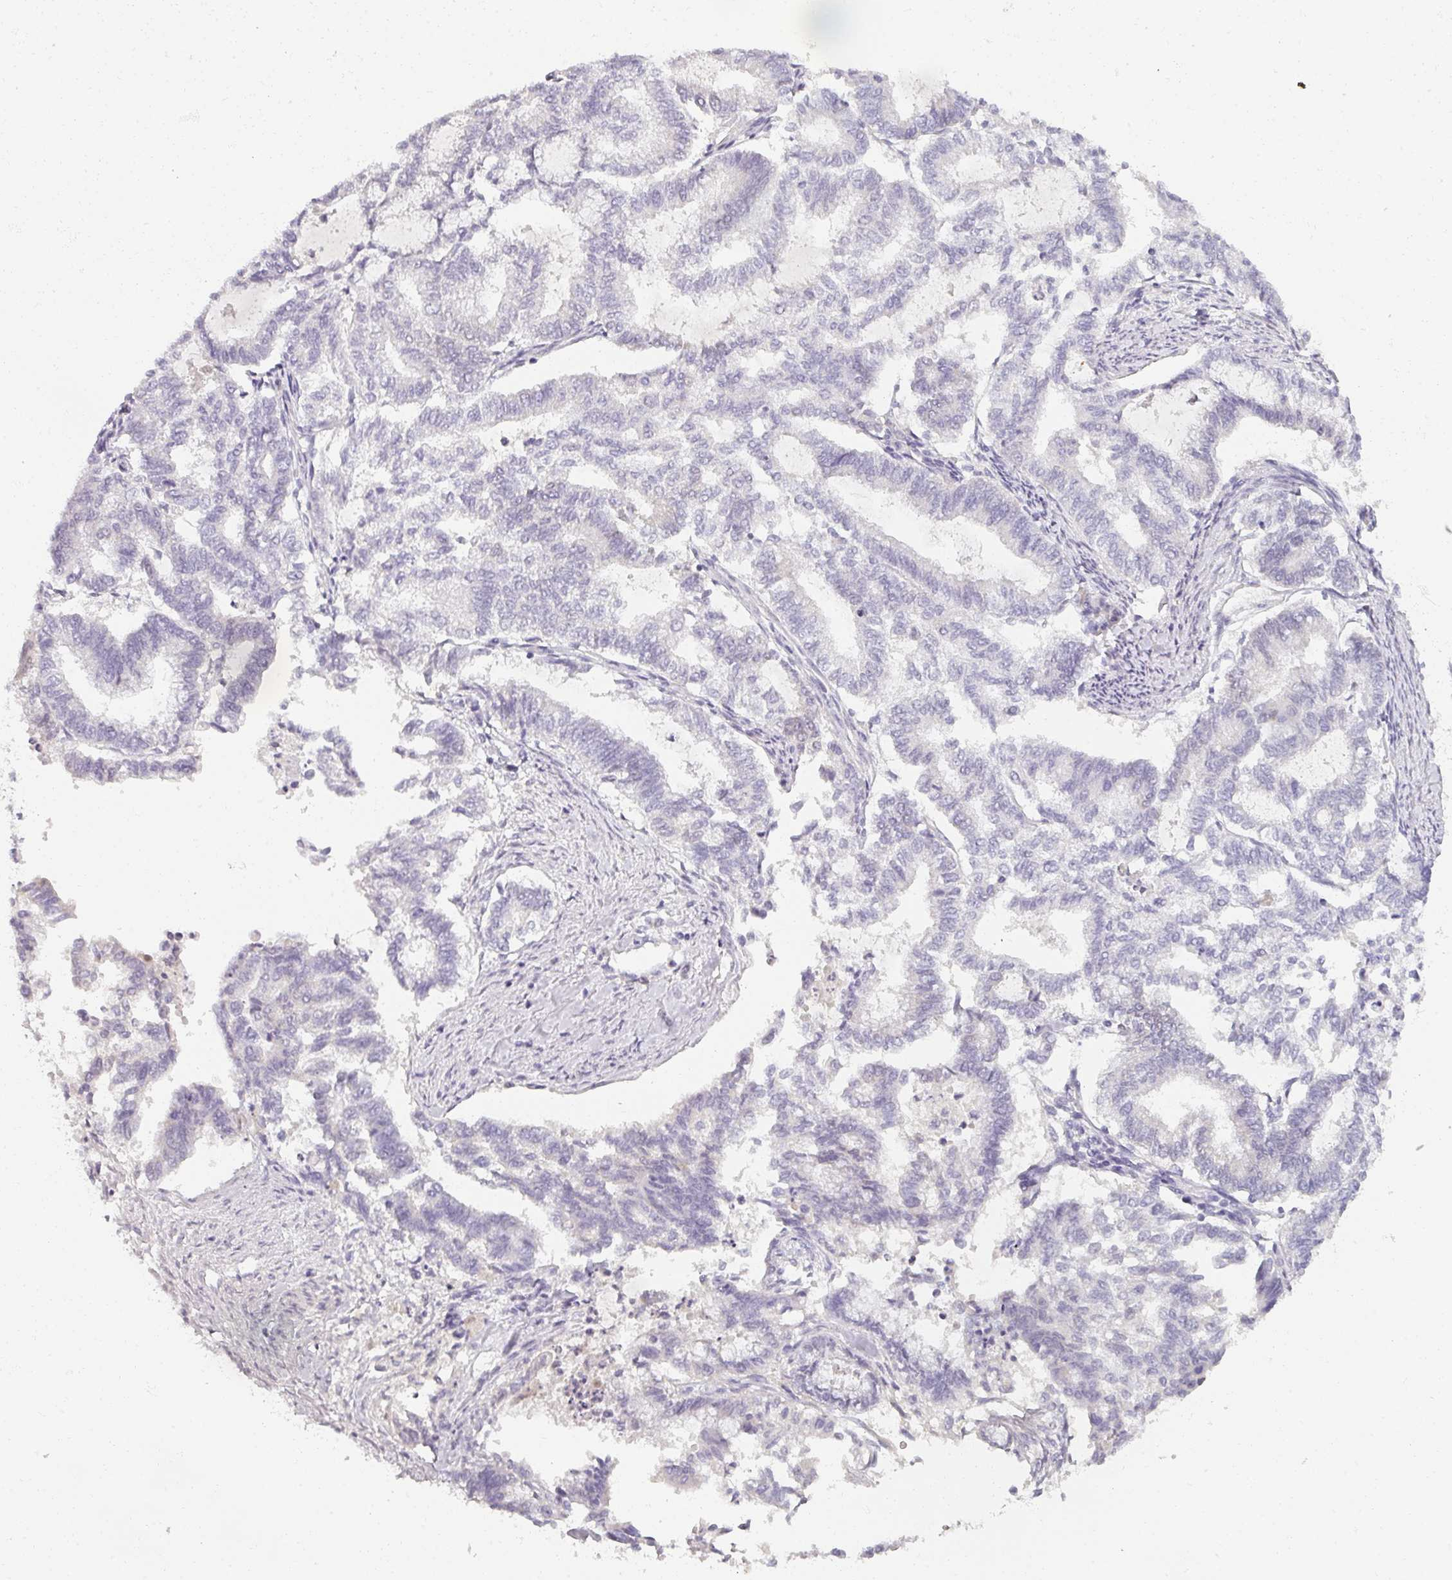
{"staining": {"intensity": "negative", "quantity": "none", "location": "none"}, "tissue": "endometrial cancer", "cell_type": "Tumor cells", "image_type": "cancer", "snomed": [{"axis": "morphology", "description": "Adenocarcinoma, NOS"}, {"axis": "topography", "description": "Endometrium"}], "caption": "The micrograph demonstrates no significant positivity in tumor cells of endometrial cancer. (Brightfield microscopy of DAB (3,3'-diaminobenzidine) immunohistochemistry at high magnification).", "gene": "REG3G", "patient": {"sex": "female", "age": 79}}